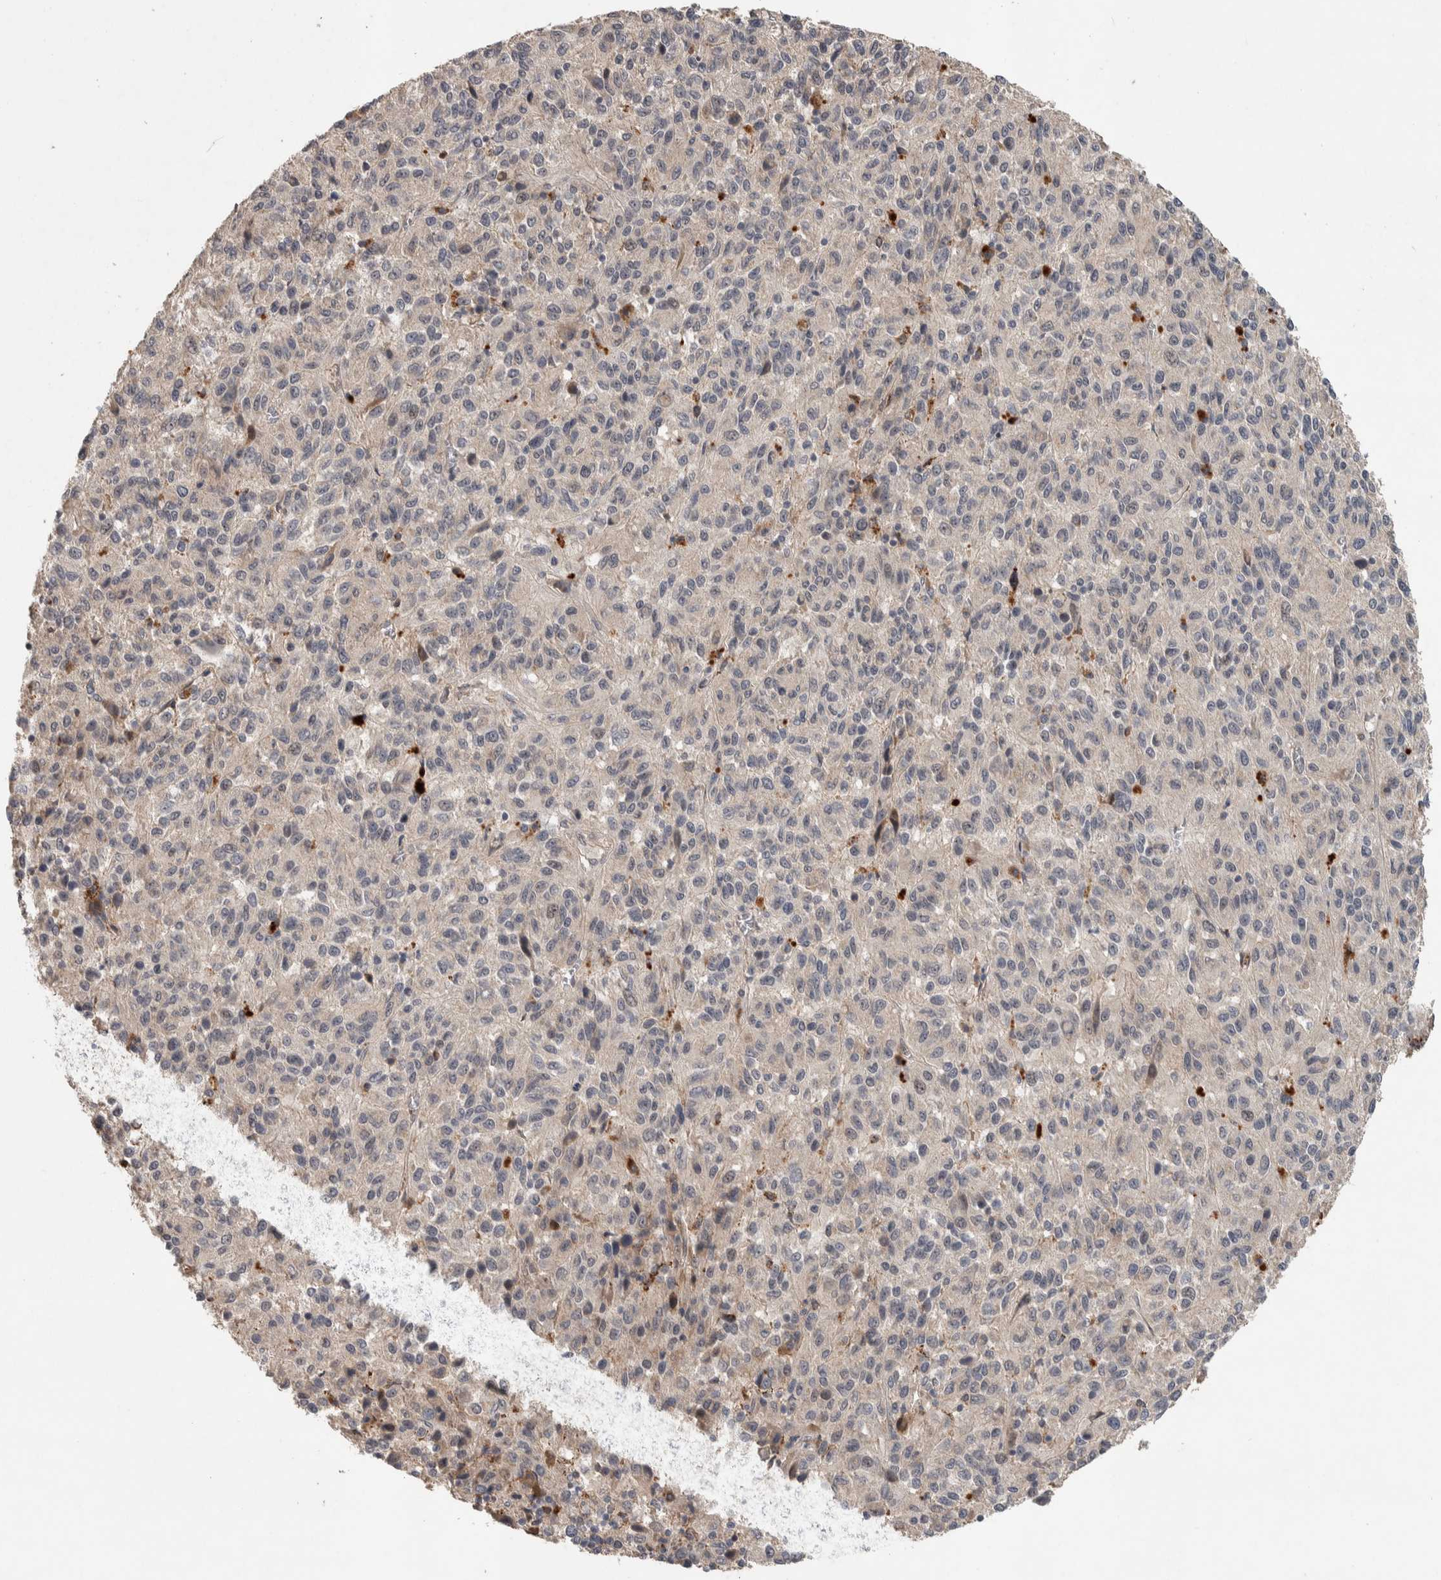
{"staining": {"intensity": "negative", "quantity": "none", "location": "none"}, "tissue": "melanoma", "cell_type": "Tumor cells", "image_type": "cancer", "snomed": [{"axis": "morphology", "description": "Malignant melanoma, Metastatic site"}, {"axis": "topography", "description": "Lung"}], "caption": "Immunohistochemistry (IHC) histopathology image of melanoma stained for a protein (brown), which displays no expression in tumor cells. (Brightfield microscopy of DAB (3,3'-diaminobenzidine) IHC at high magnification).", "gene": "CHRM3", "patient": {"sex": "male", "age": 64}}